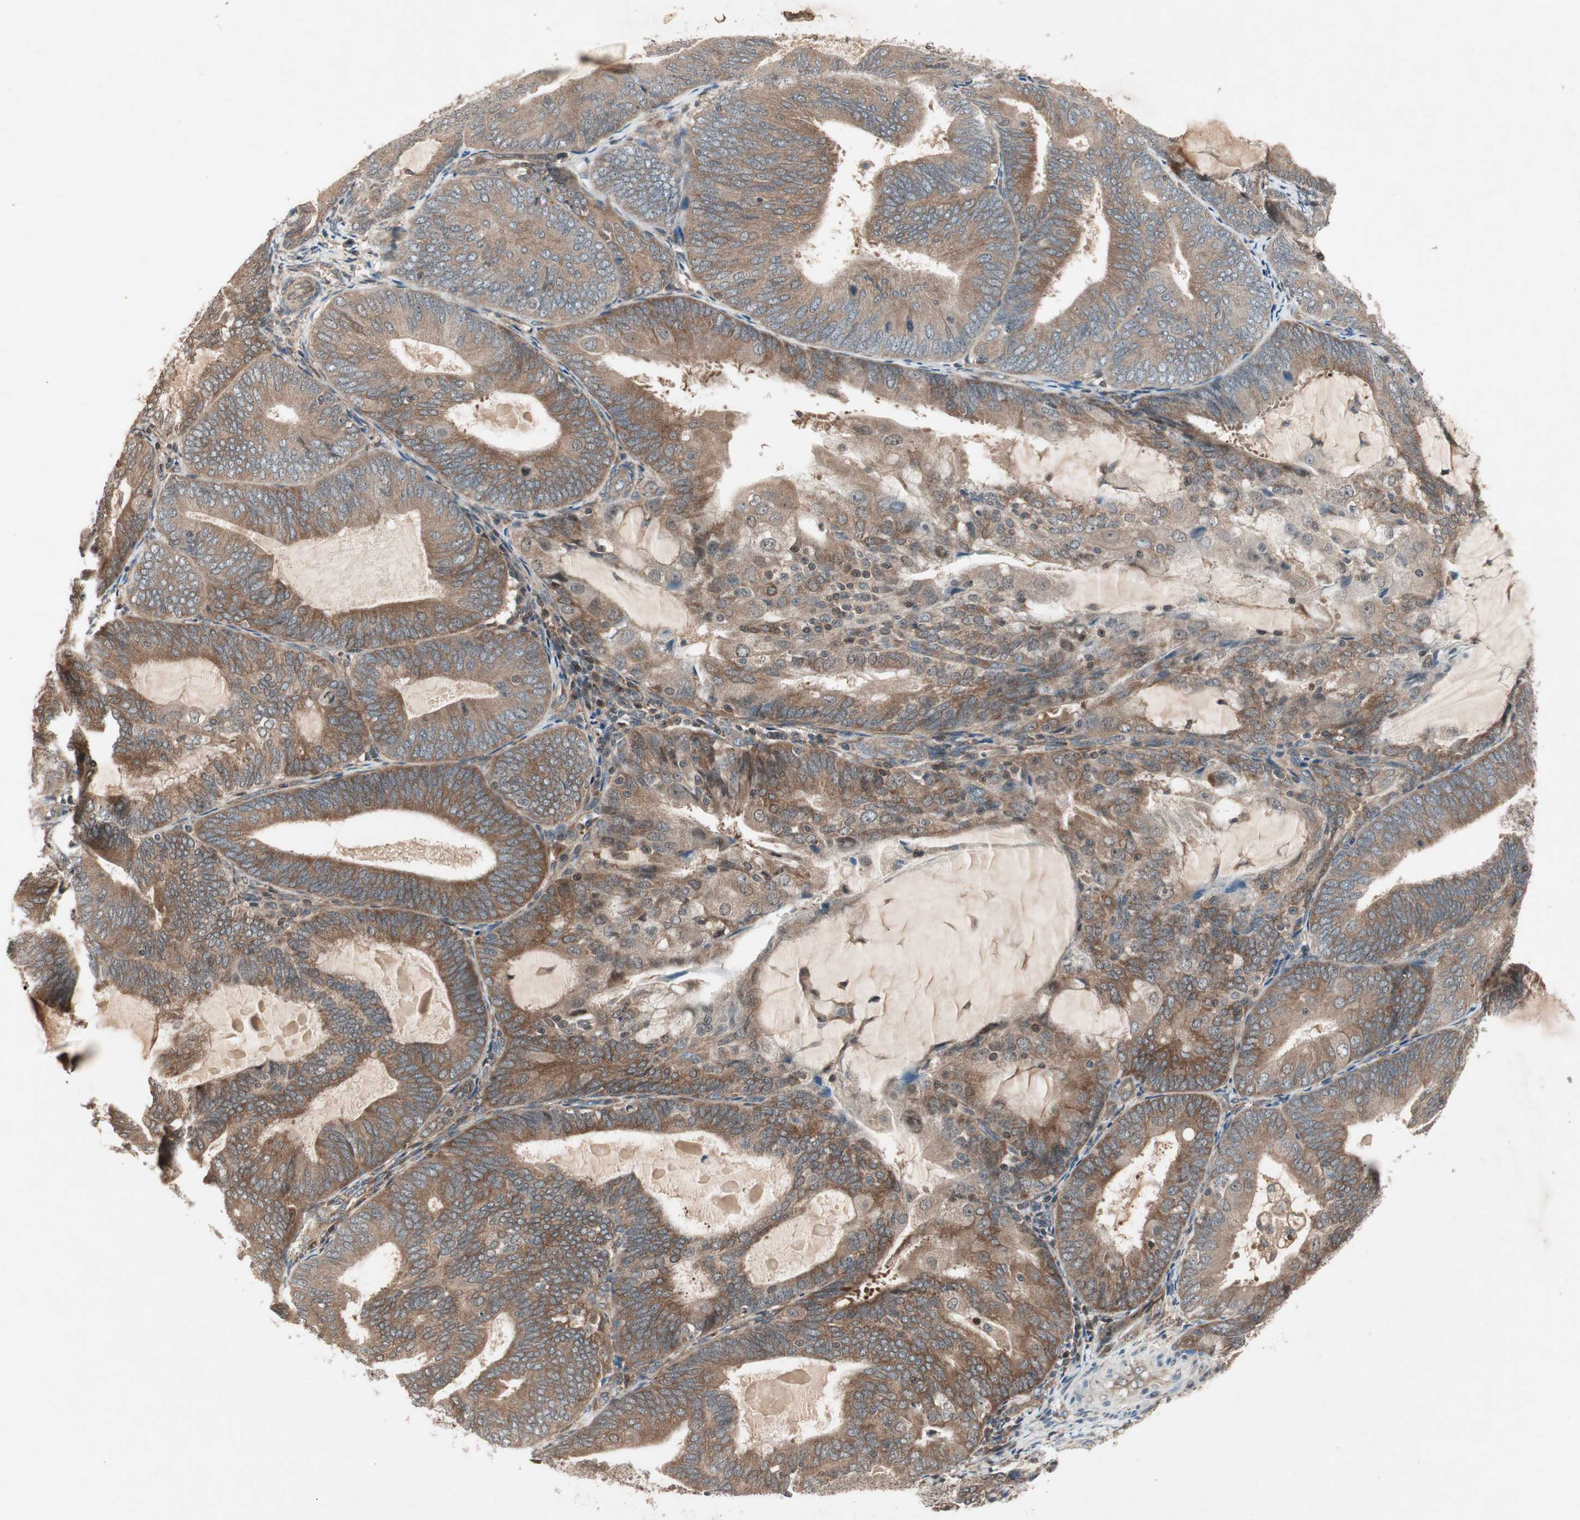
{"staining": {"intensity": "moderate", "quantity": "25%-75%", "location": "cytoplasmic/membranous"}, "tissue": "endometrial cancer", "cell_type": "Tumor cells", "image_type": "cancer", "snomed": [{"axis": "morphology", "description": "Adenocarcinoma, NOS"}, {"axis": "topography", "description": "Endometrium"}], "caption": "Protein analysis of endometrial cancer (adenocarcinoma) tissue displays moderate cytoplasmic/membranous positivity in about 25%-75% of tumor cells.", "gene": "IRS1", "patient": {"sex": "female", "age": 81}}